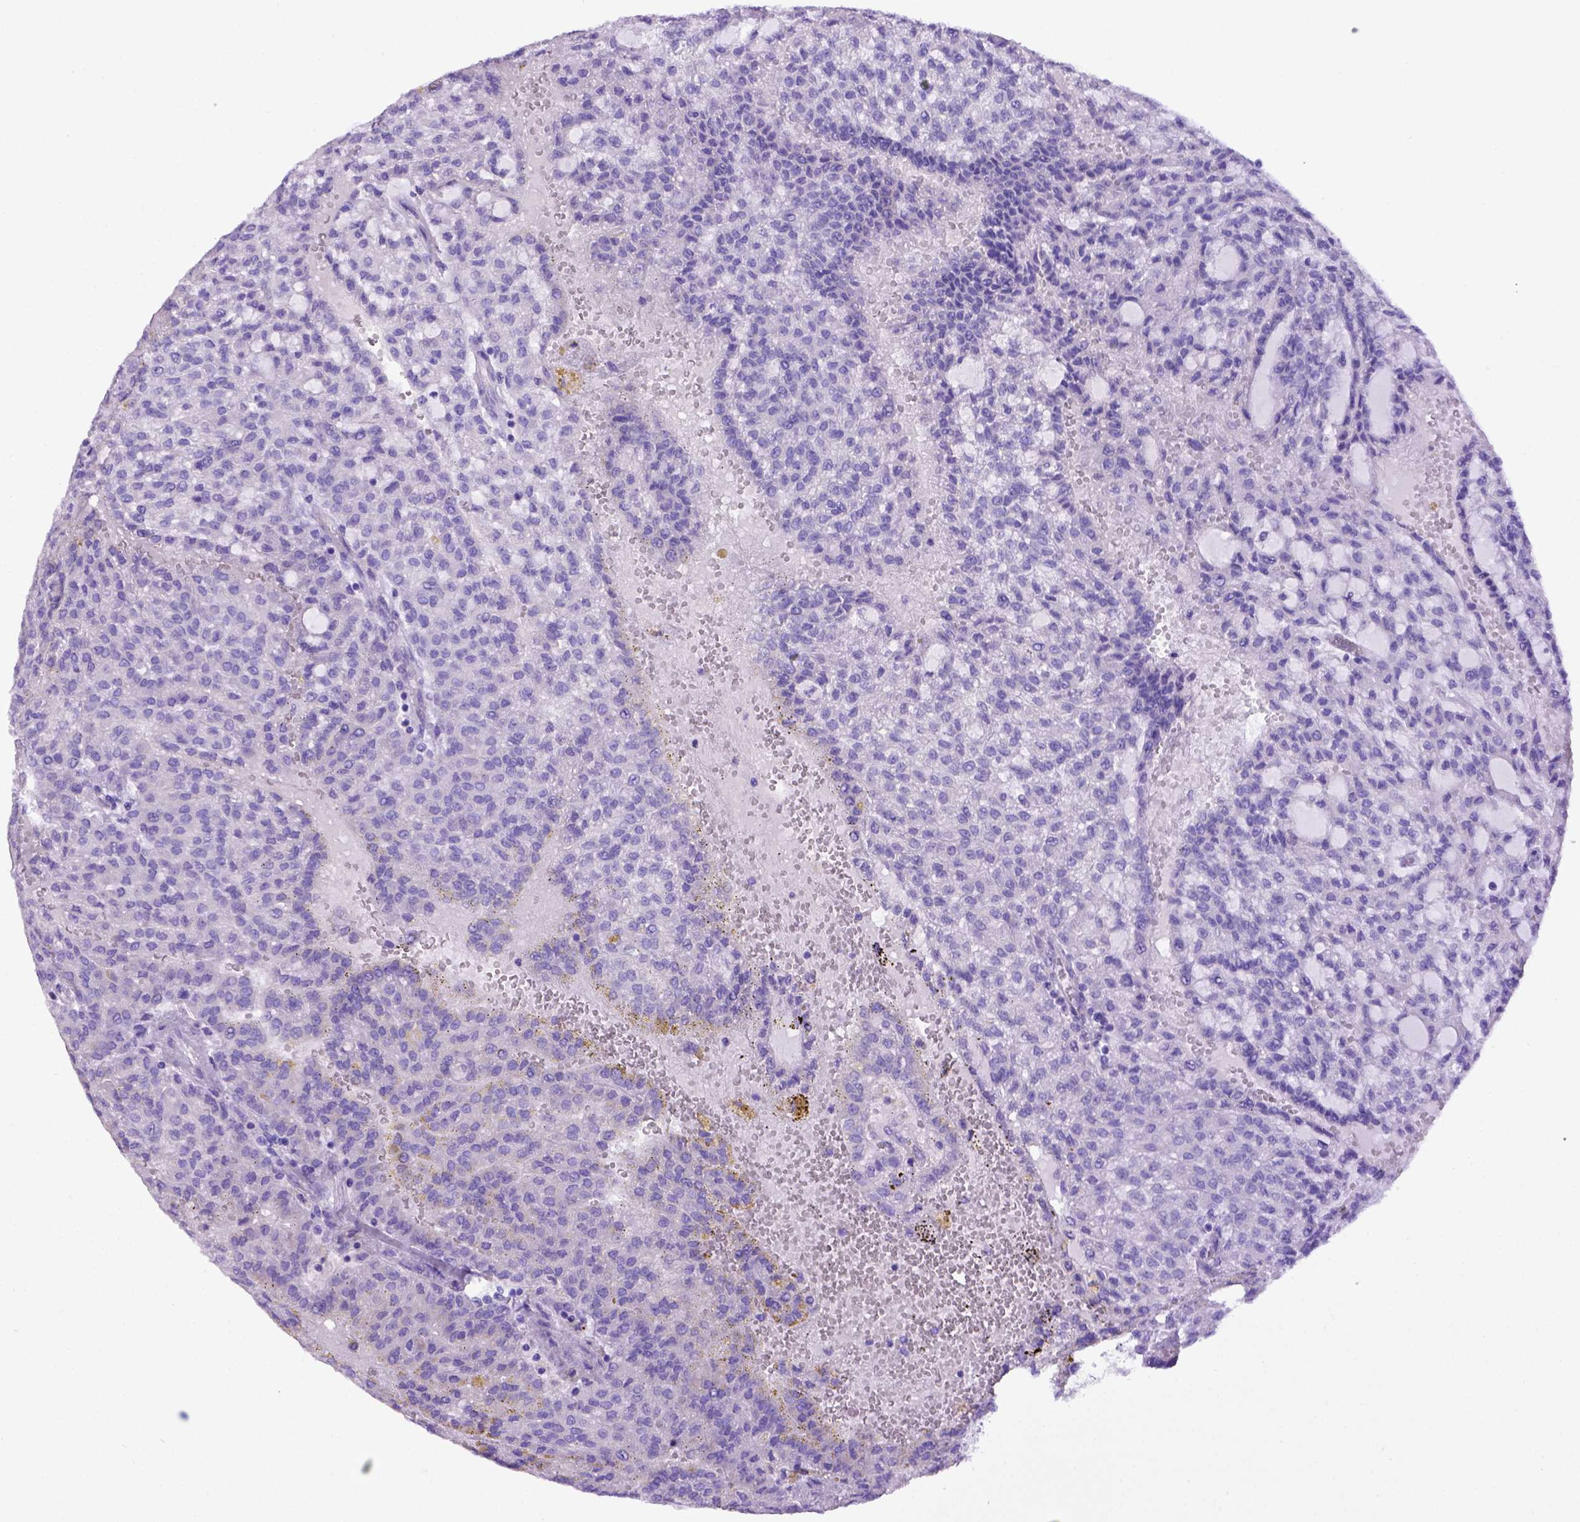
{"staining": {"intensity": "negative", "quantity": "none", "location": "none"}, "tissue": "renal cancer", "cell_type": "Tumor cells", "image_type": "cancer", "snomed": [{"axis": "morphology", "description": "Adenocarcinoma, NOS"}, {"axis": "topography", "description": "Kidney"}], "caption": "DAB immunohistochemical staining of human renal adenocarcinoma demonstrates no significant positivity in tumor cells.", "gene": "PTGES", "patient": {"sex": "male", "age": 63}}